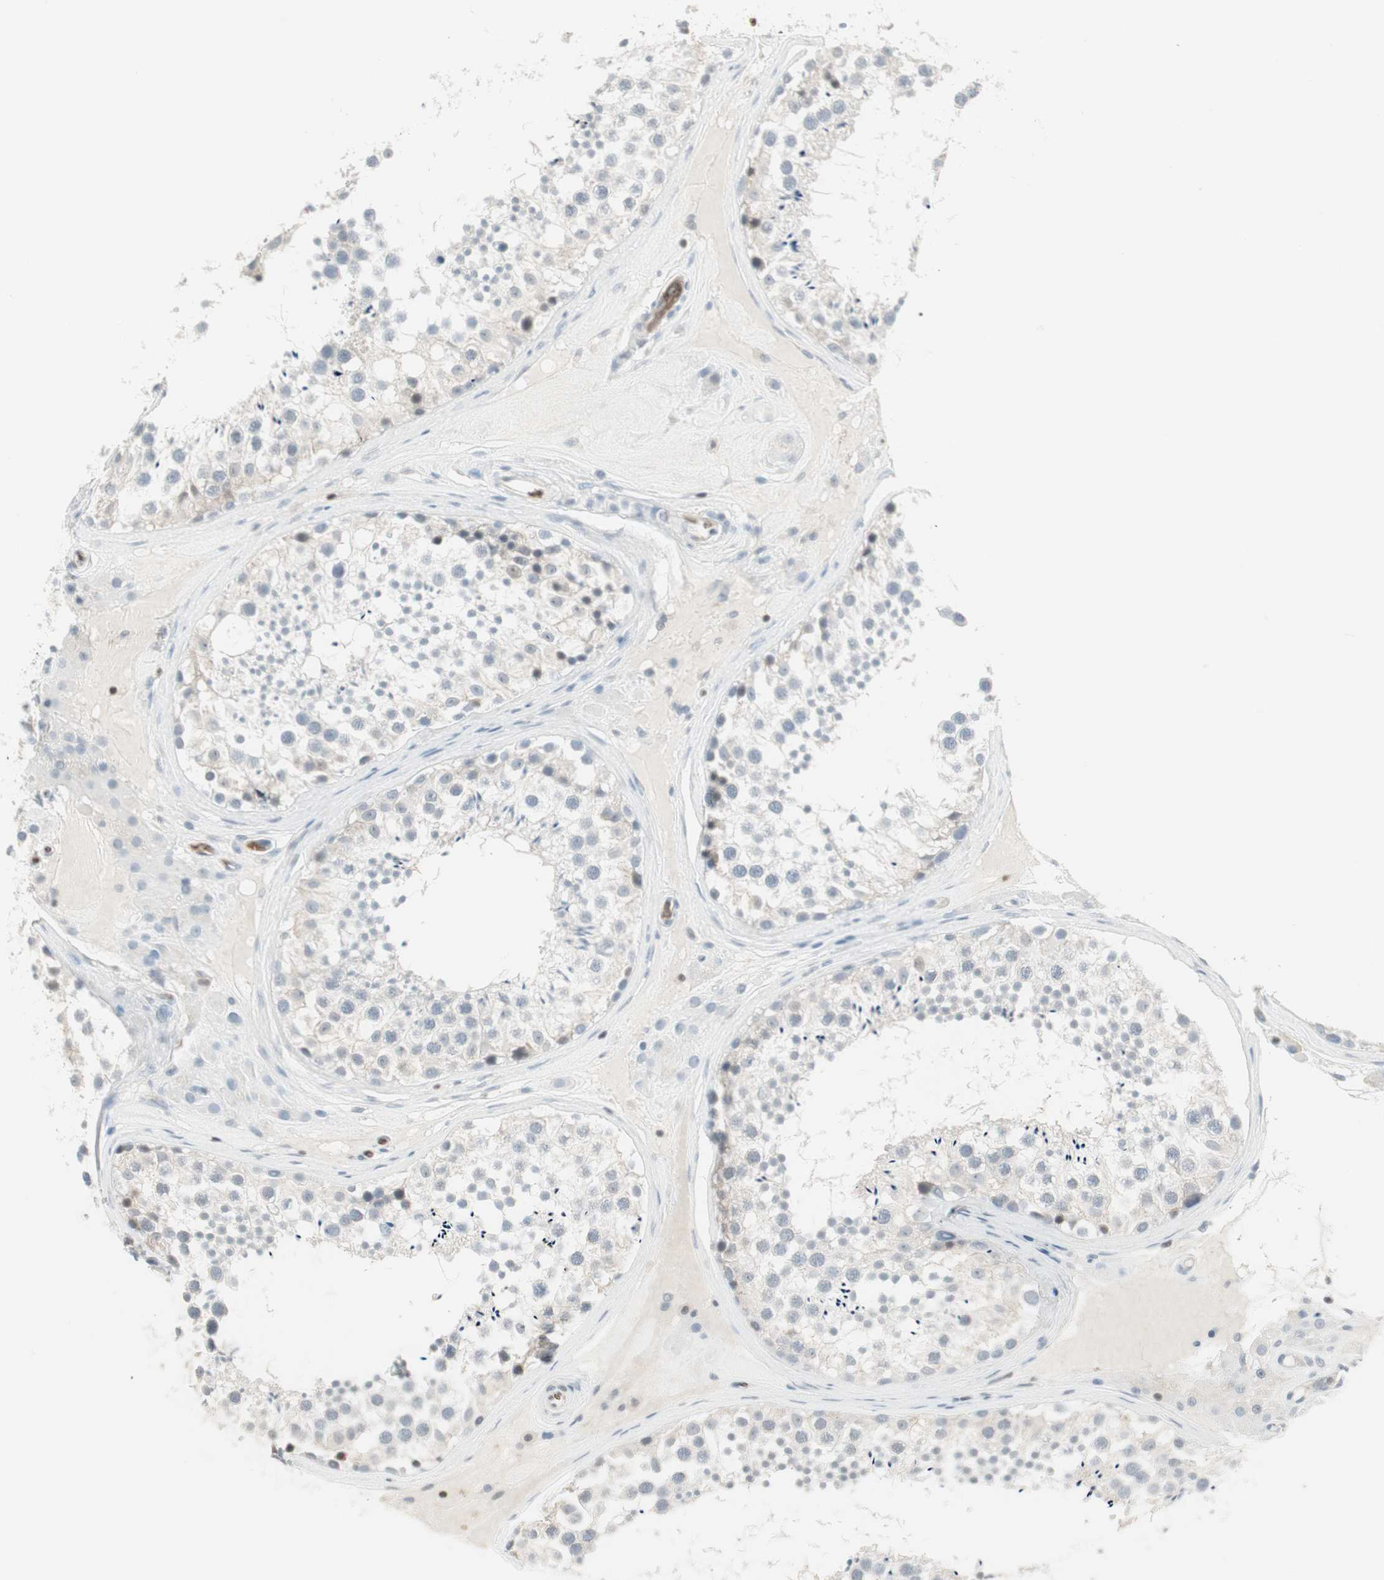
{"staining": {"intensity": "negative", "quantity": "none", "location": "none"}, "tissue": "testis", "cell_type": "Cells in seminiferous ducts", "image_type": "normal", "snomed": [{"axis": "morphology", "description": "Normal tissue, NOS"}, {"axis": "topography", "description": "Testis"}], "caption": "This is a photomicrograph of immunohistochemistry staining of benign testis, which shows no positivity in cells in seminiferous ducts. (Stains: DAB IHC with hematoxylin counter stain, Microscopy: brightfield microscopy at high magnification).", "gene": "MAP4K1", "patient": {"sex": "male", "age": 46}}